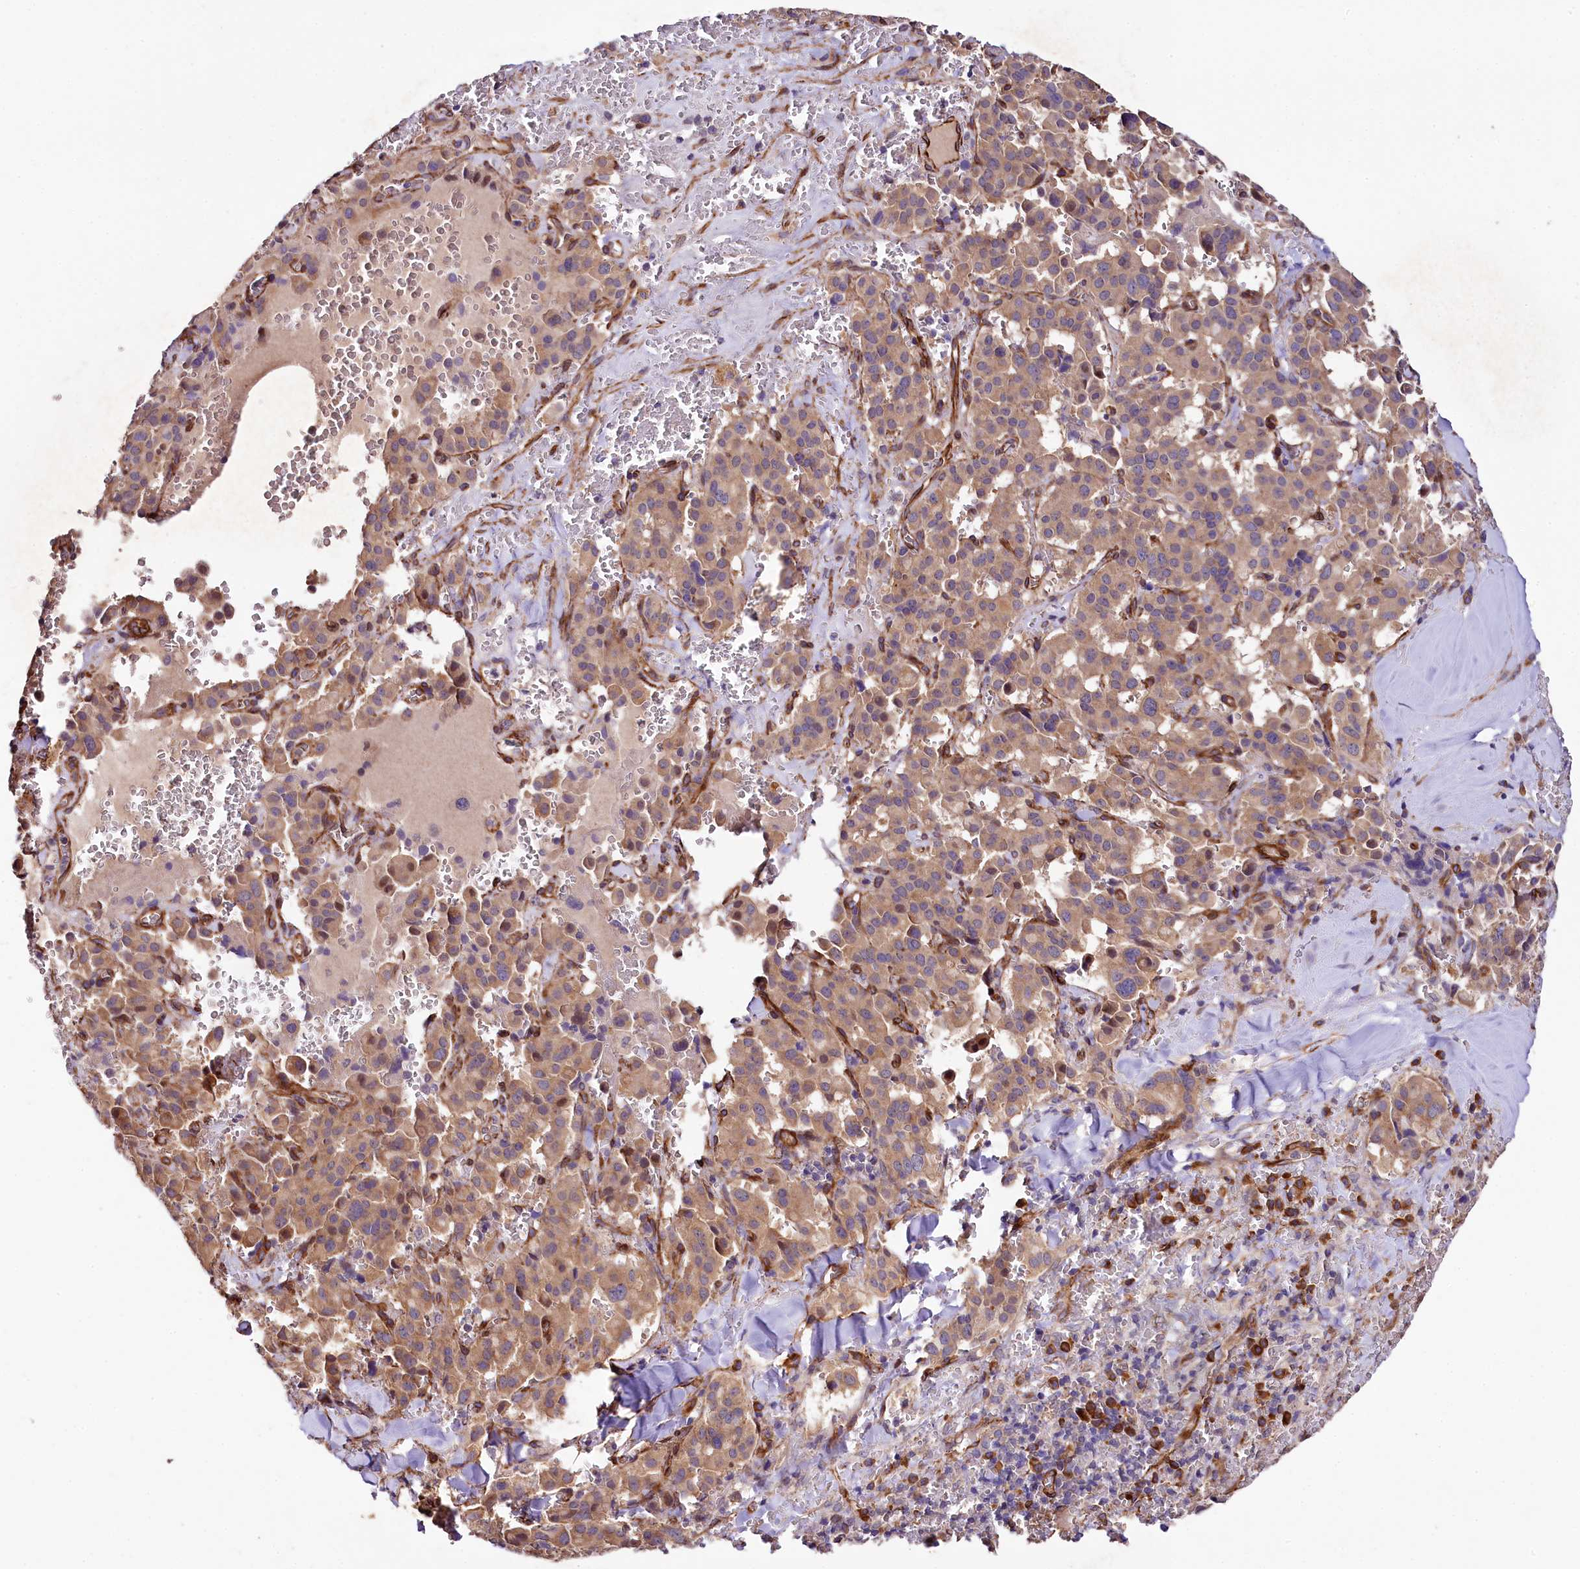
{"staining": {"intensity": "moderate", "quantity": ">75%", "location": "cytoplasmic/membranous"}, "tissue": "pancreatic cancer", "cell_type": "Tumor cells", "image_type": "cancer", "snomed": [{"axis": "morphology", "description": "Adenocarcinoma, NOS"}, {"axis": "topography", "description": "Pancreas"}], "caption": "Adenocarcinoma (pancreatic) stained for a protein displays moderate cytoplasmic/membranous positivity in tumor cells.", "gene": "SPATS2", "patient": {"sex": "male", "age": 65}}